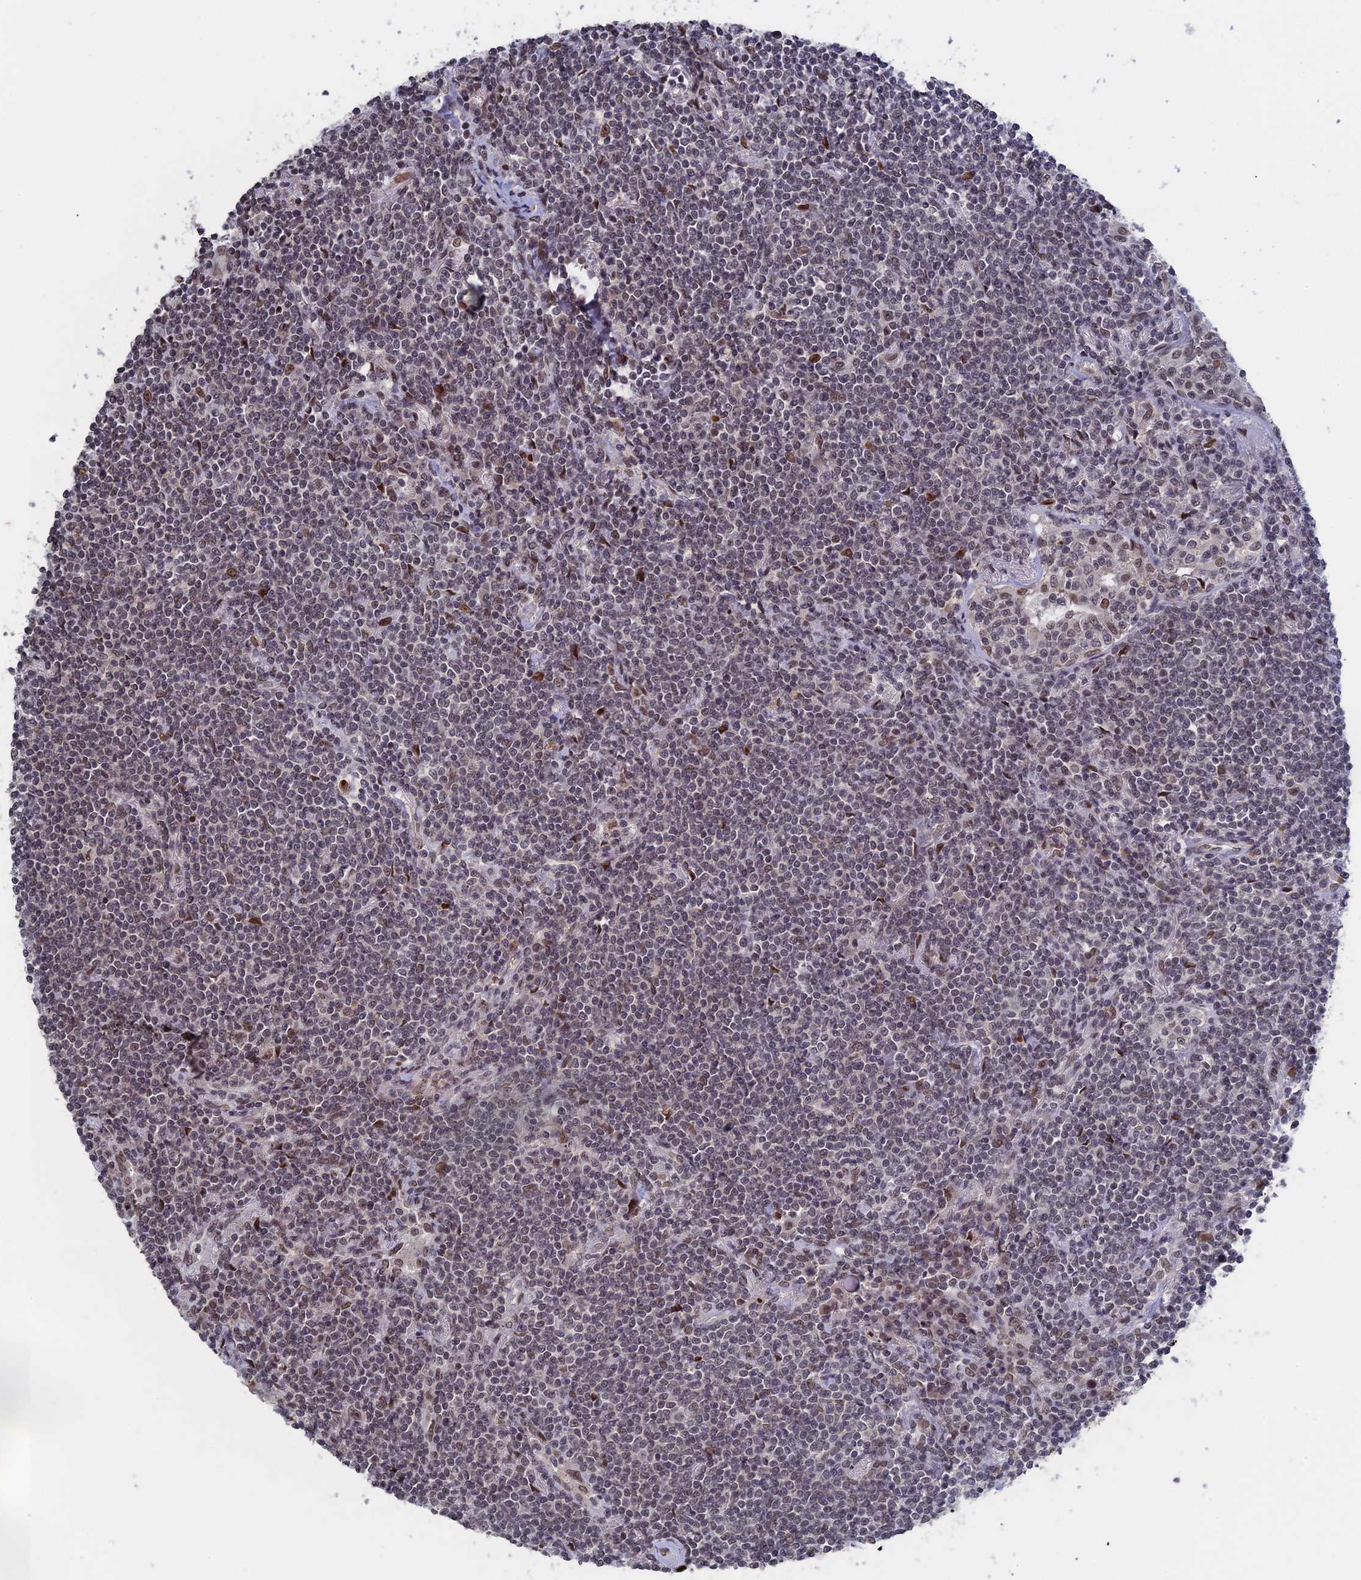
{"staining": {"intensity": "weak", "quantity": "<25%", "location": "nuclear"}, "tissue": "lymphoma", "cell_type": "Tumor cells", "image_type": "cancer", "snomed": [{"axis": "morphology", "description": "Malignant lymphoma, non-Hodgkin's type, Low grade"}, {"axis": "topography", "description": "Lung"}], "caption": "A high-resolution photomicrograph shows immunohistochemistry staining of lymphoma, which shows no significant staining in tumor cells.", "gene": "NR2C2AP", "patient": {"sex": "female", "age": 71}}